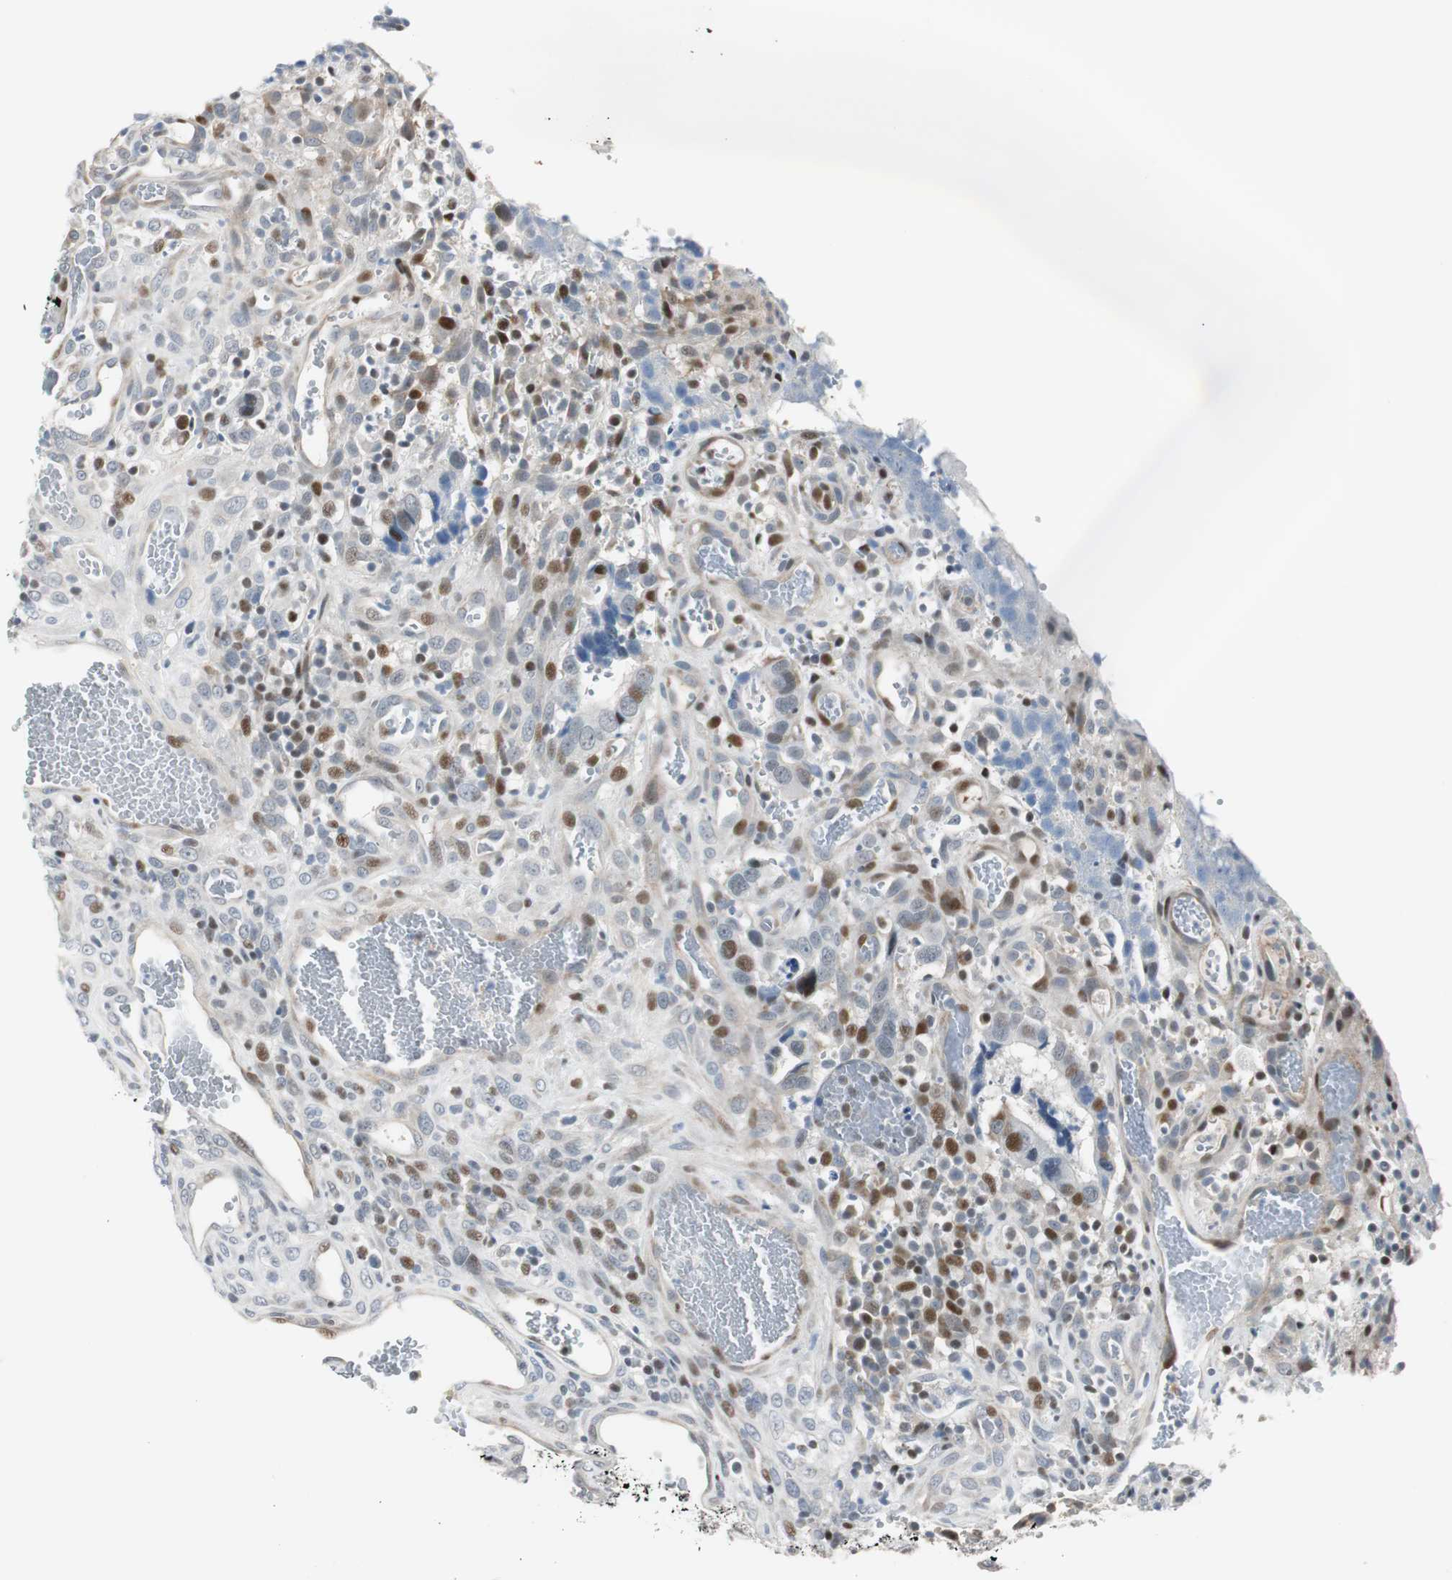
{"staining": {"intensity": "moderate", "quantity": "25%-75%", "location": "nuclear"}, "tissue": "colorectal cancer", "cell_type": "Tumor cells", "image_type": "cancer", "snomed": [{"axis": "morphology", "description": "Adenocarcinoma, NOS"}, {"axis": "topography", "description": "Colon"}], "caption": "The micrograph exhibits staining of colorectal adenocarcinoma, revealing moderate nuclear protein expression (brown color) within tumor cells.", "gene": "RAD1", "patient": {"sex": "male", "age": 72}}